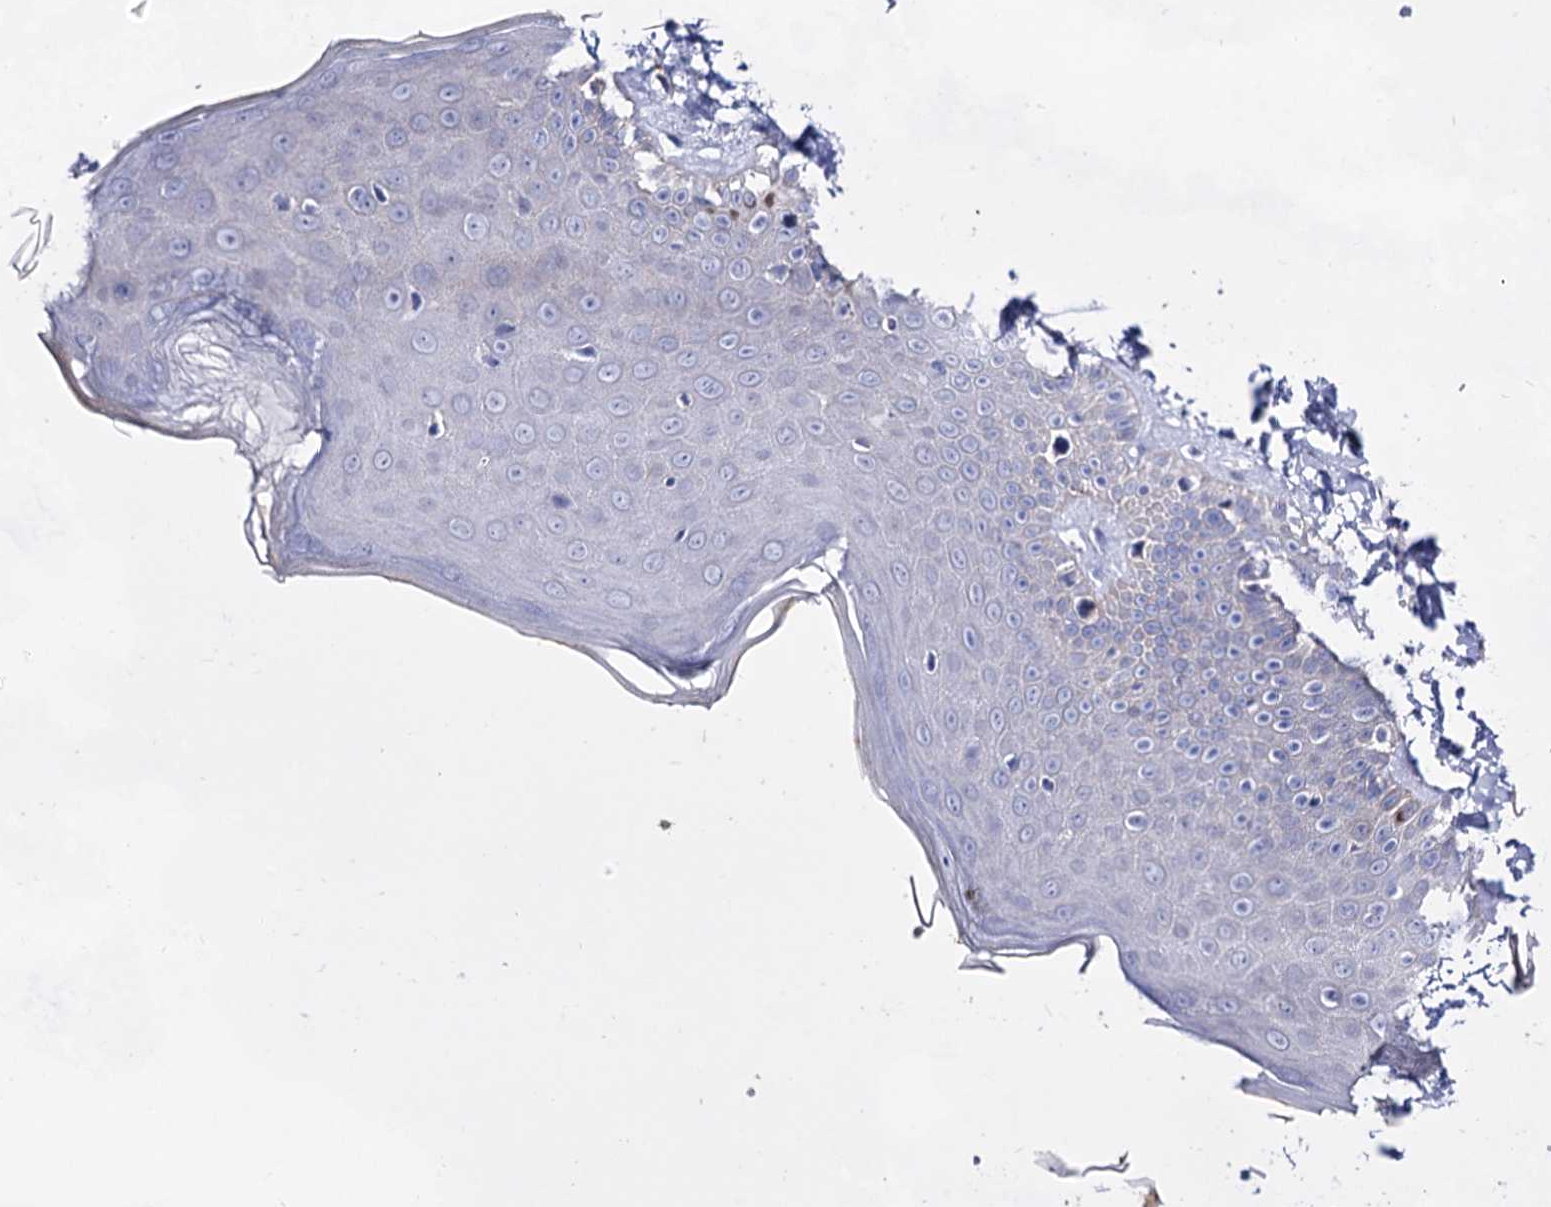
{"staining": {"intensity": "negative", "quantity": "none", "location": "none"}, "tissue": "skin", "cell_type": "Fibroblasts", "image_type": "normal", "snomed": [{"axis": "morphology", "description": "Normal tissue, NOS"}, {"axis": "topography", "description": "Skin"}], "caption": "This is an immunohistochemistry (IHC) image of normal skin. There is no expression in fibroblasts.", "gene": "PLIN1", "patient": {"sex": "male", "age": 52}}